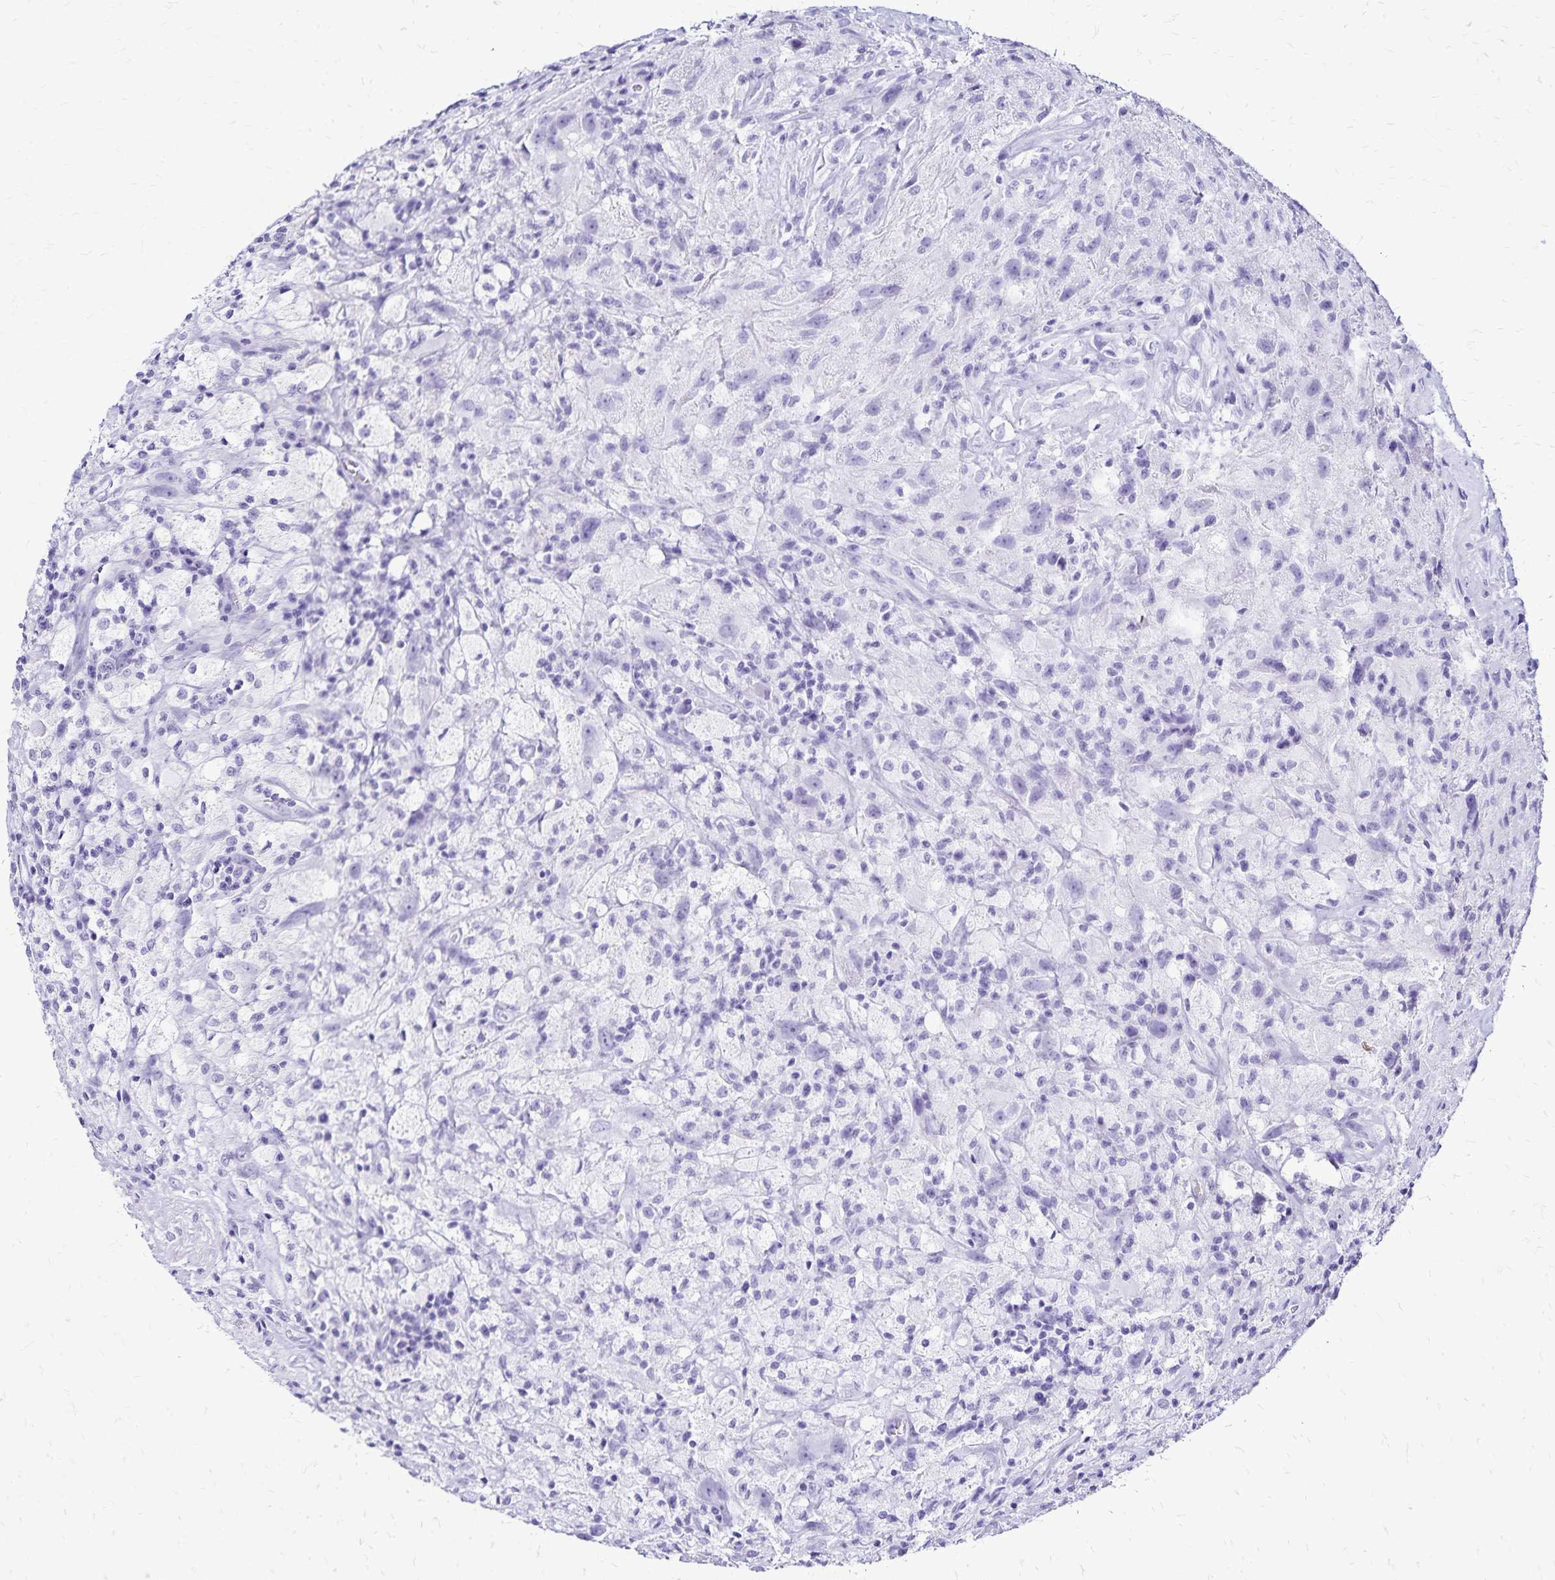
{"staining": {"intensity": "negative", "quantity": "none", "location": "none"}, "tissue": "glioma", "cell_type": "Tumor cells", "image_type": "cancer", "snomed": [{"axis": "morphology", "description": "Glioma, malignant, High grade"}, {"axis": "topography", "description": "Brain"}], "caption": "This is an immunohistochemistry (IHC) photomicrograph of human malignant glioma (high-grade). There is no expression in tumor cells.", "gene": "LIN28B", "patient": {"sex": "male", "age": 68}}